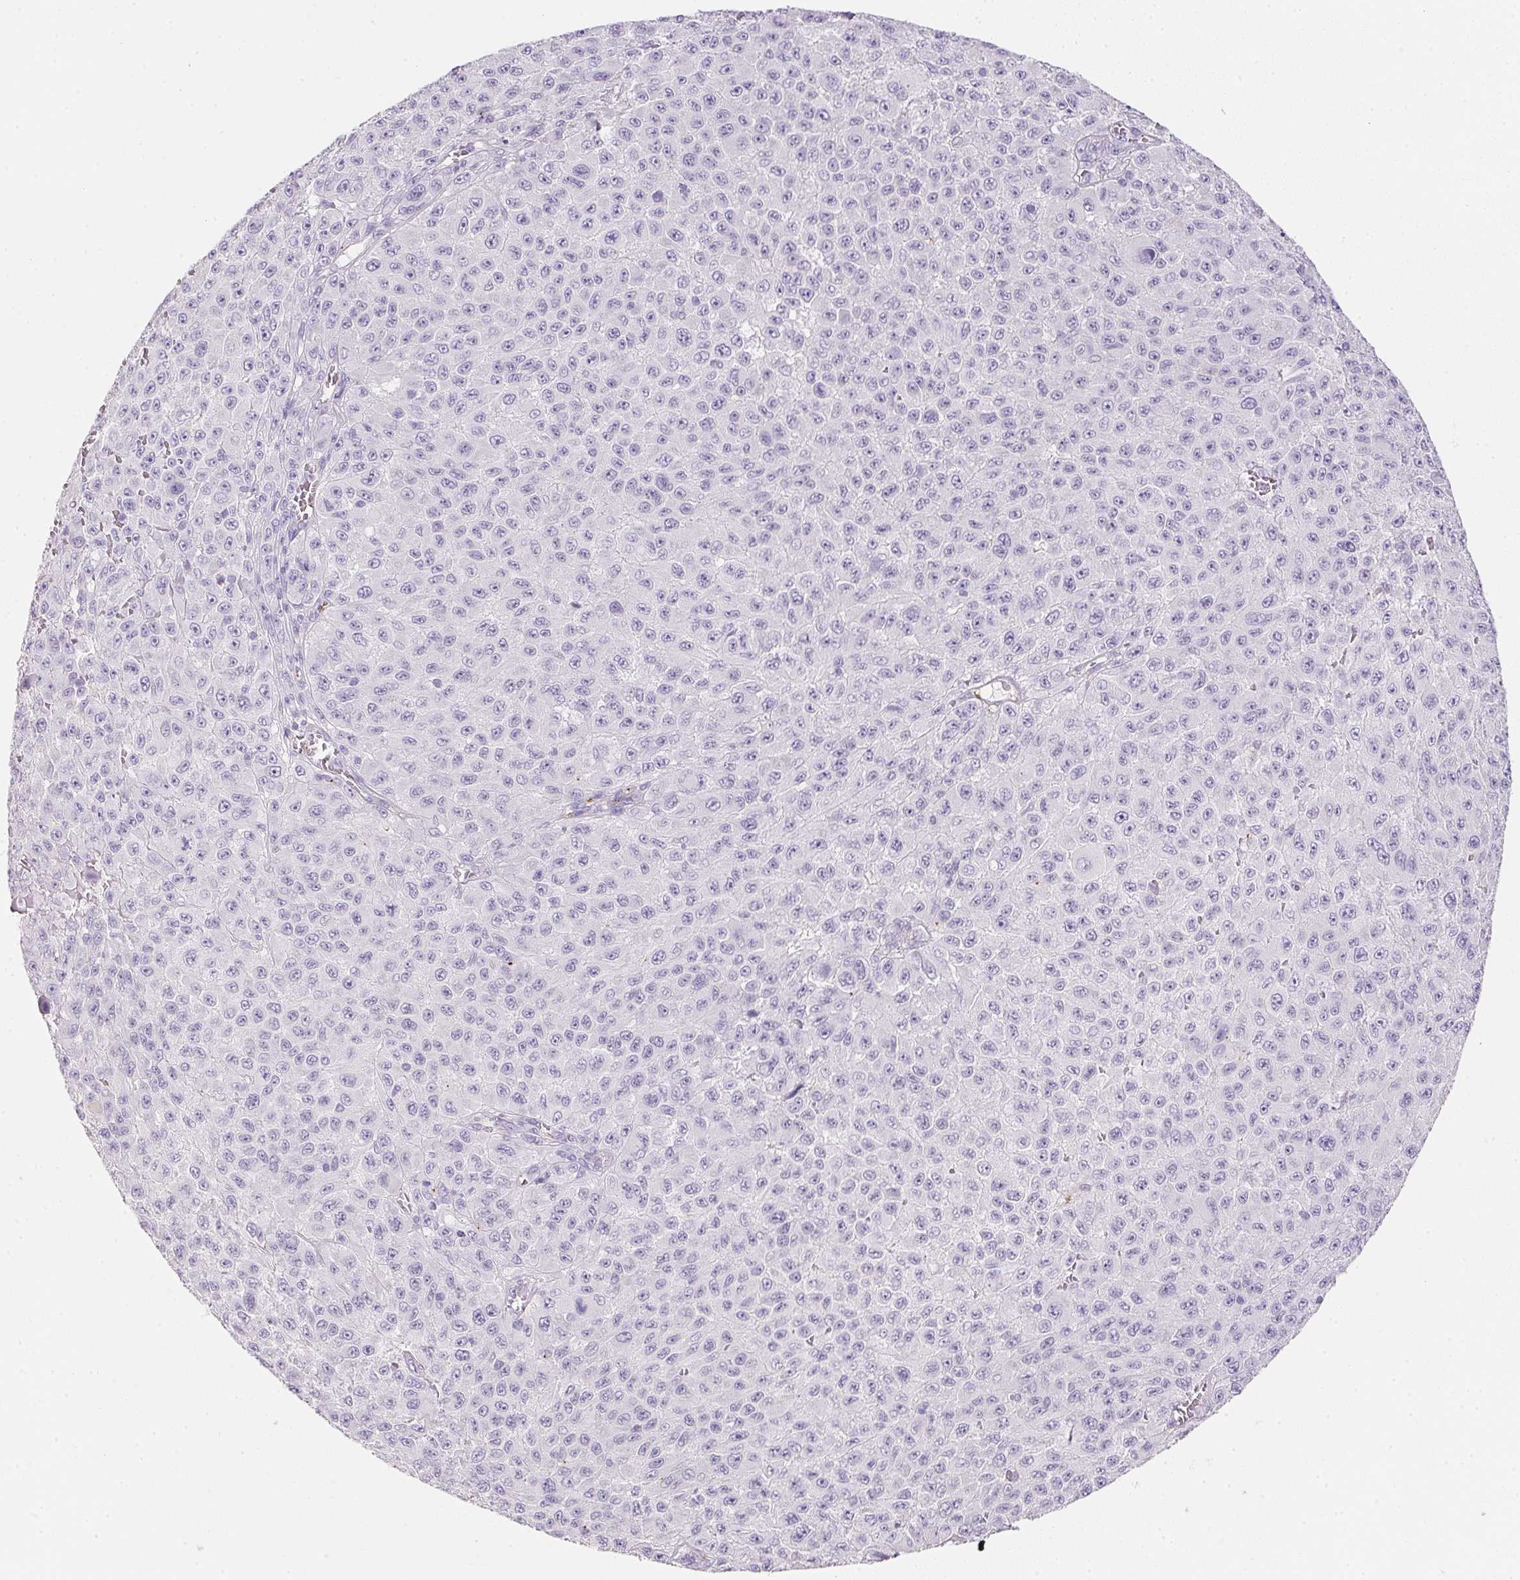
{"staining": {"intensity": "negative", "quantity": "none", "location": "none"}, "tissue": "melanoma", "cell_type": "Tumor cells", "image_type": "cancer", "snomed": [{"axis": "morphology", "description": "Malignant melanoma, NOS"}, {"axis": "topography", "description": "Skin"}], "caption": "High power microscopy image of an IHC histopathology image of malignant melanoma, revealing no significant positivity in tumor cells. (DAB (3,3'-diaminobenzidine) immunohistochemistry (IHC) with hematoxylin counter stain).", "gene": "KCNE2", "patient": {"sex": "male", "age": 73}}